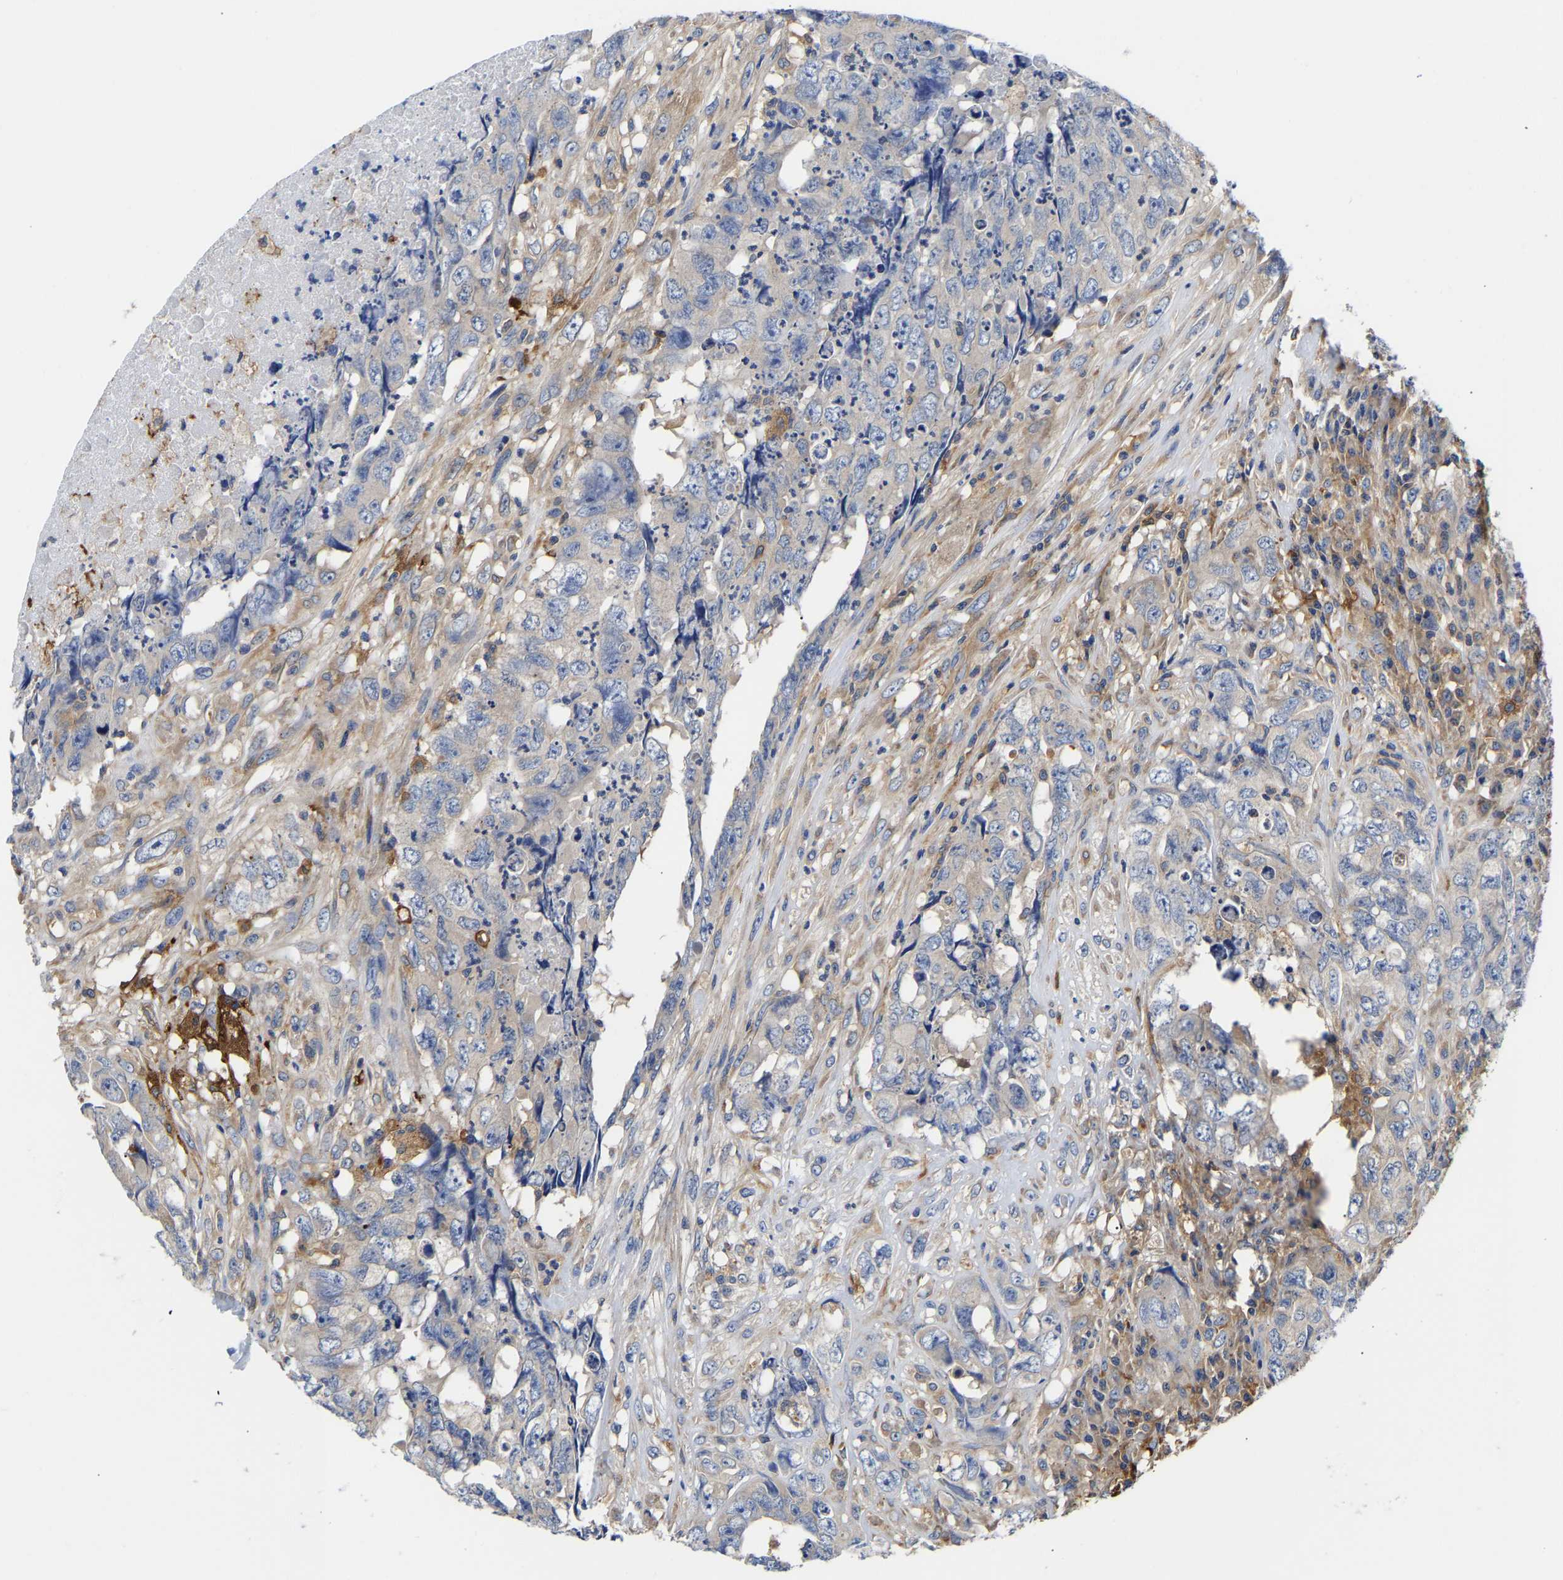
{"staining": {"intensity": "negative", "quantity": "none", "location": "none"}, "tissue": "testis cancer", "cell_type": "Tumor cells", "image_type": "cancer", "snomed": [{"axis": "morphology", "description": "Carcinoma, Embryonal, NOS"}, {"axis": "topography", "description": "Testis"}], "caption": "Tumor cells are negative for brown protein staining in testis cancer. (Stains: DAB immunohistochemistry (IHC) with hematoxylin counter stain, Microscopy: brightfield microscopy at high magnification).", "gene": "CCDC6", "patient": {"sex": "male", "age": 32}}